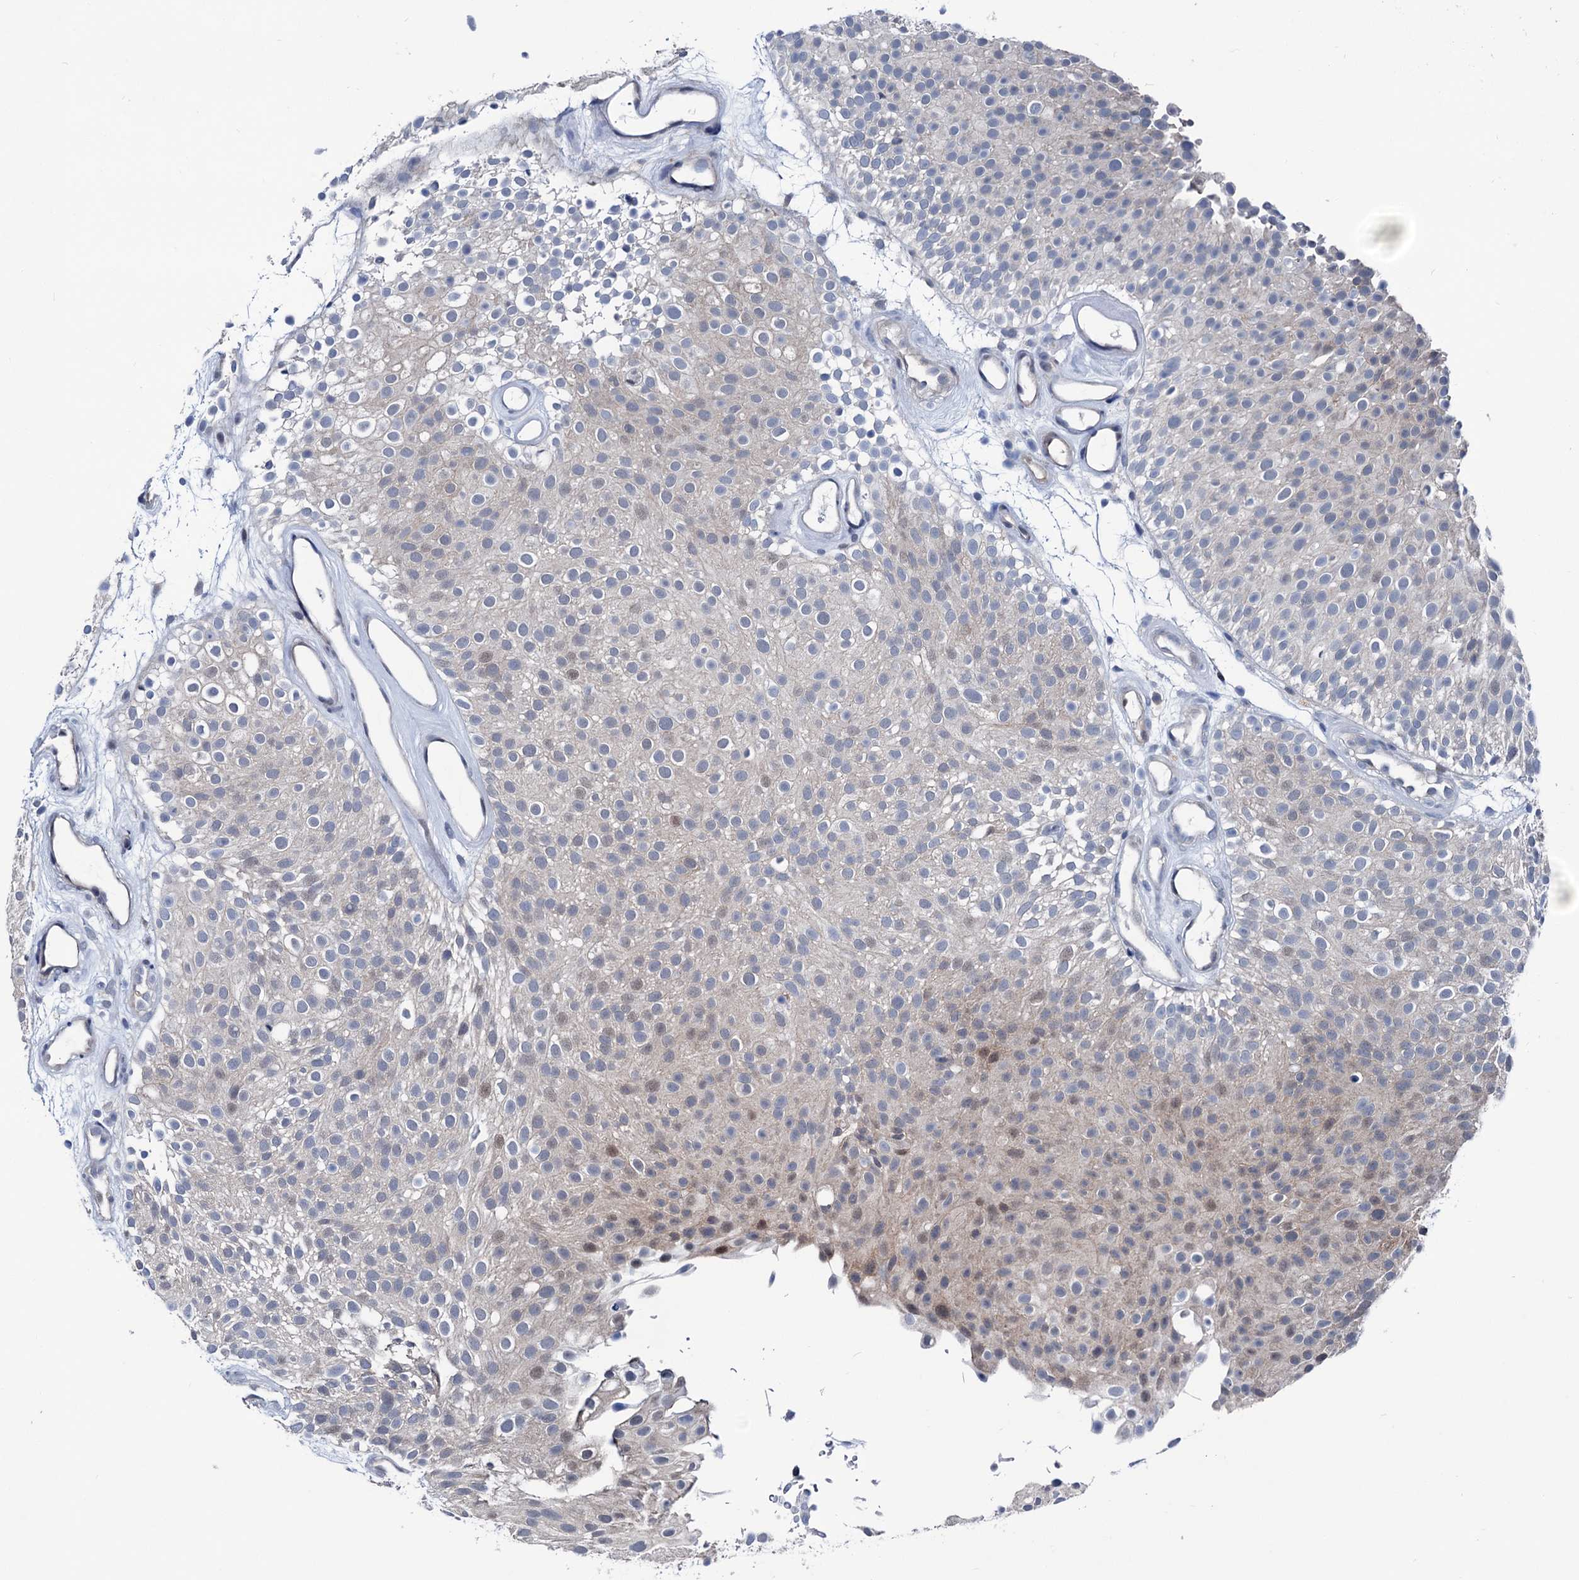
{"staining": {"intensity": "moderate", "quantity": "<25%", "location": "cytoplasmic/membranous,nuclear"}, "tissue": "urothelial cancer", "cell_type": "Tumor cells", "image_type": "cancer", "snomed": [{"axis": "morphology", "description": "Urothelial carcinoma, Low grade"}, {"axis": "topography", "description": "Urinary bladder"}], "caption": "High-power microscopy captured an IHC histopathology image of low-grade urothelial carcinoma, revealing moderate cytoplasmic/membranous and nuclear staining in approximately <25% of tumor cells.", "gene": "GLO1", "patient": {"sex": "male", "age": 78}}